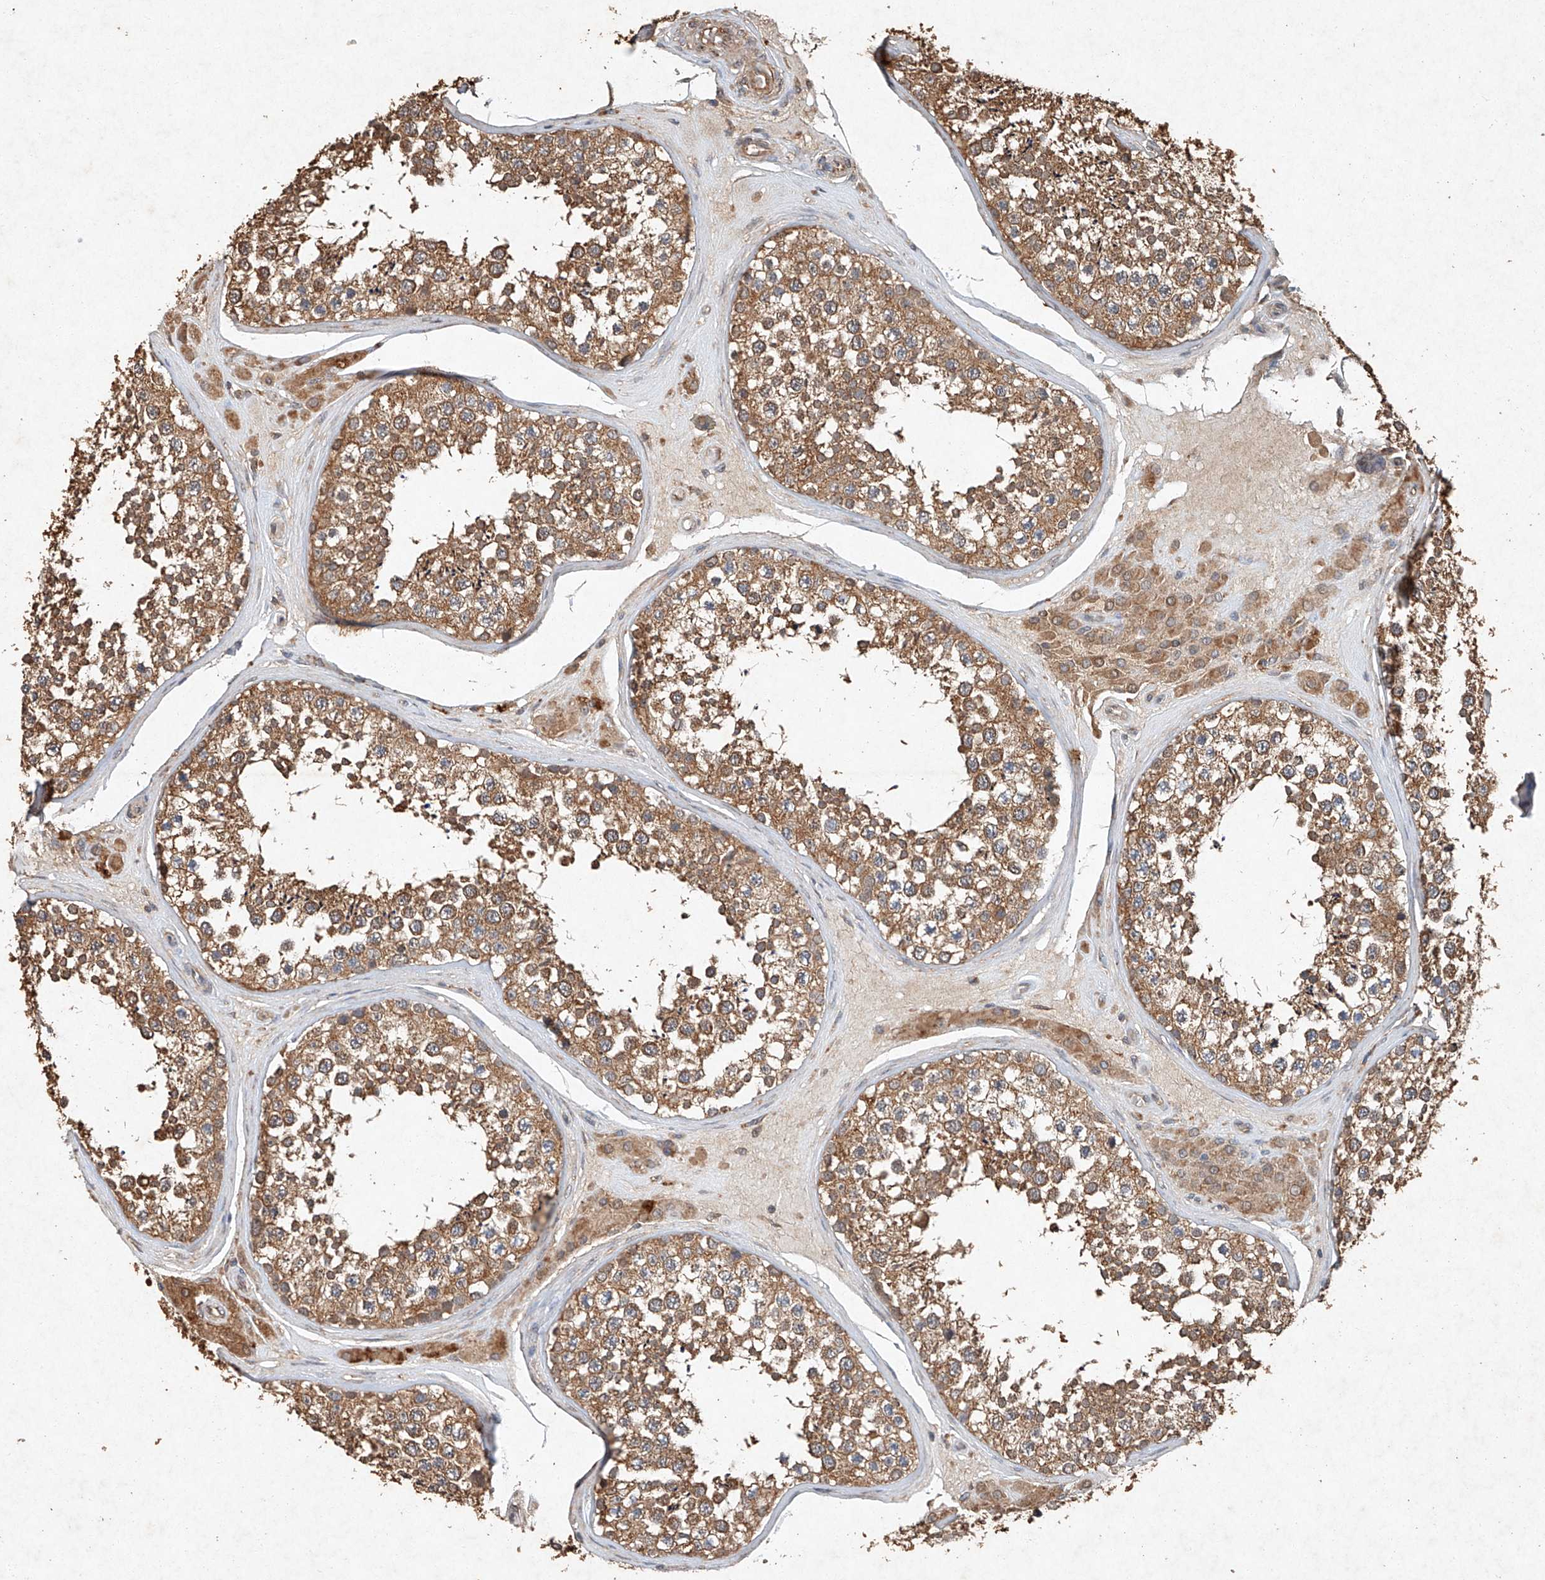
{"staining": {"intensity": "moderate", "quantity": ">75%", "location": "cytoplasmic/membranous"}, "tissue": "testis", "cell_type": "Cells in seminiferous ducts", "image_type": "normal", "snomed": [{"axis": "morphology", "description": "Normal tissue, NOS"}, {"axis": "topography", "description": "Testis"}], "caption": "Protein expression analysis of benign testis shows moderate cytoplasmic/membranous staining in approximately >75% of cells in seminiferous ducts.", "gene": "STK3", "patient": {"sex": "male", "age": 46}}